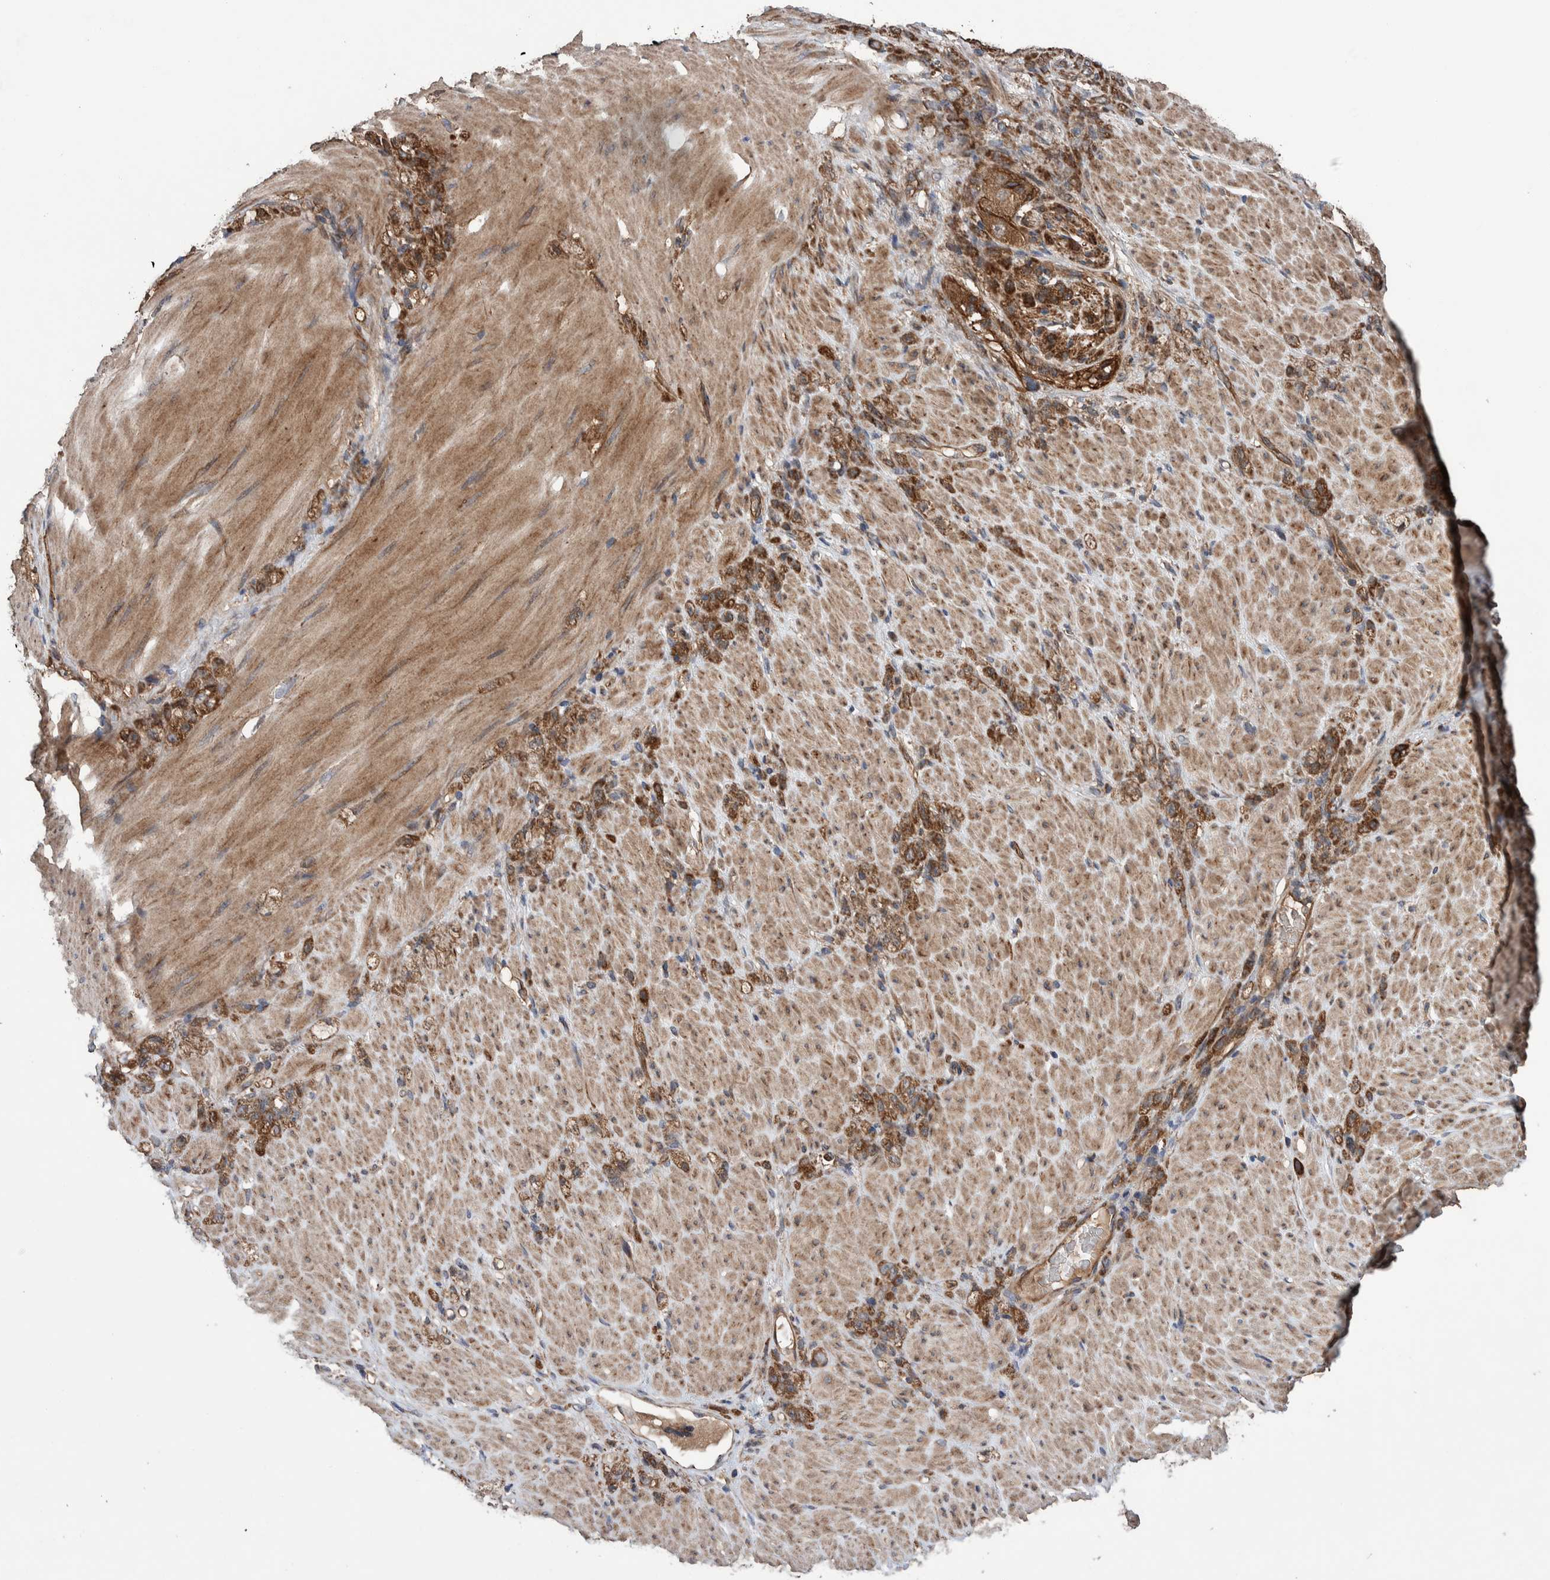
{"staining": {"intensity": "strong", "quantity": ">75%", "location": "cytoplasmic/membranous"}, "tissue": "stomach cancer", "cell_type": "Tumor cells", "image_type": "cancer", "snomed": [{"axis": "morphology", "description": "Normal tissue, NOS"}, {"axis": "morphology", "description": "Adenocarcinoma, NOS"}, {"axis": "topography", "description": "Stomach"}], "caption": "A photomicrograph of human stomach cancer stained for a protein shows strong cytoplasmic/membranous brown staining in tumor cells.", "gene": "TRIM16", "patient": {"sex": "male", "age": 82}}